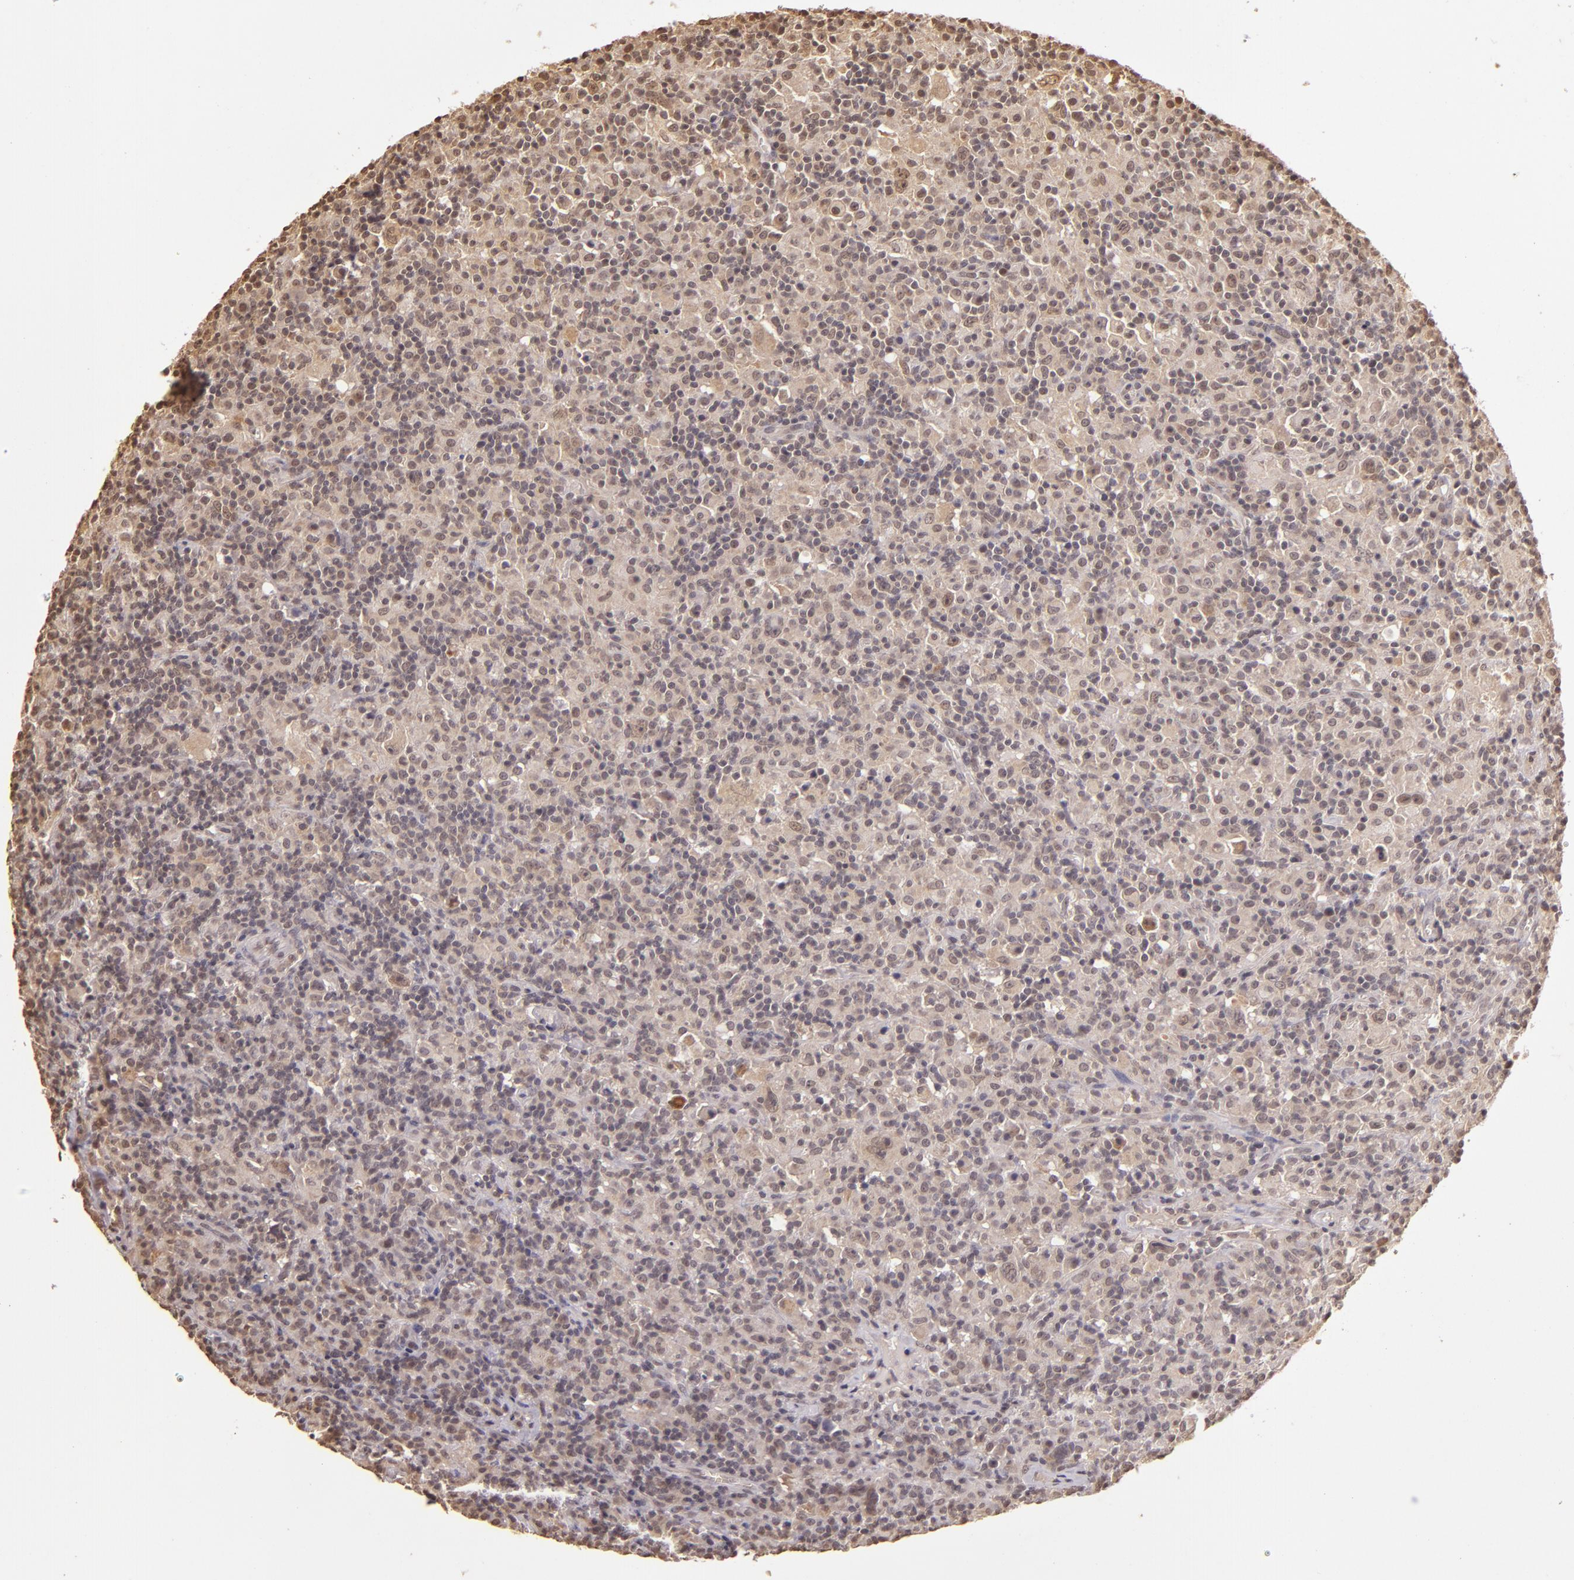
{"staining": {"intensity": "weak", "quantity": "<25%", "location": "cytoplasmic/membranous,nuclear"}, "tissue": "lymphoma", "cell_type": "Tumor cells", "image_type": "cancer", "snomed": [{"axis": "morphology", "description": "Hodgkin's disease, NOS"}, {"axis": "topography", "description": "Lymph node"}], "caption": "Tumor cells are negative for brown protein staining in lymphoma.", "gene": "CUL1", "patient": {"sex": "male", "age": 46}}